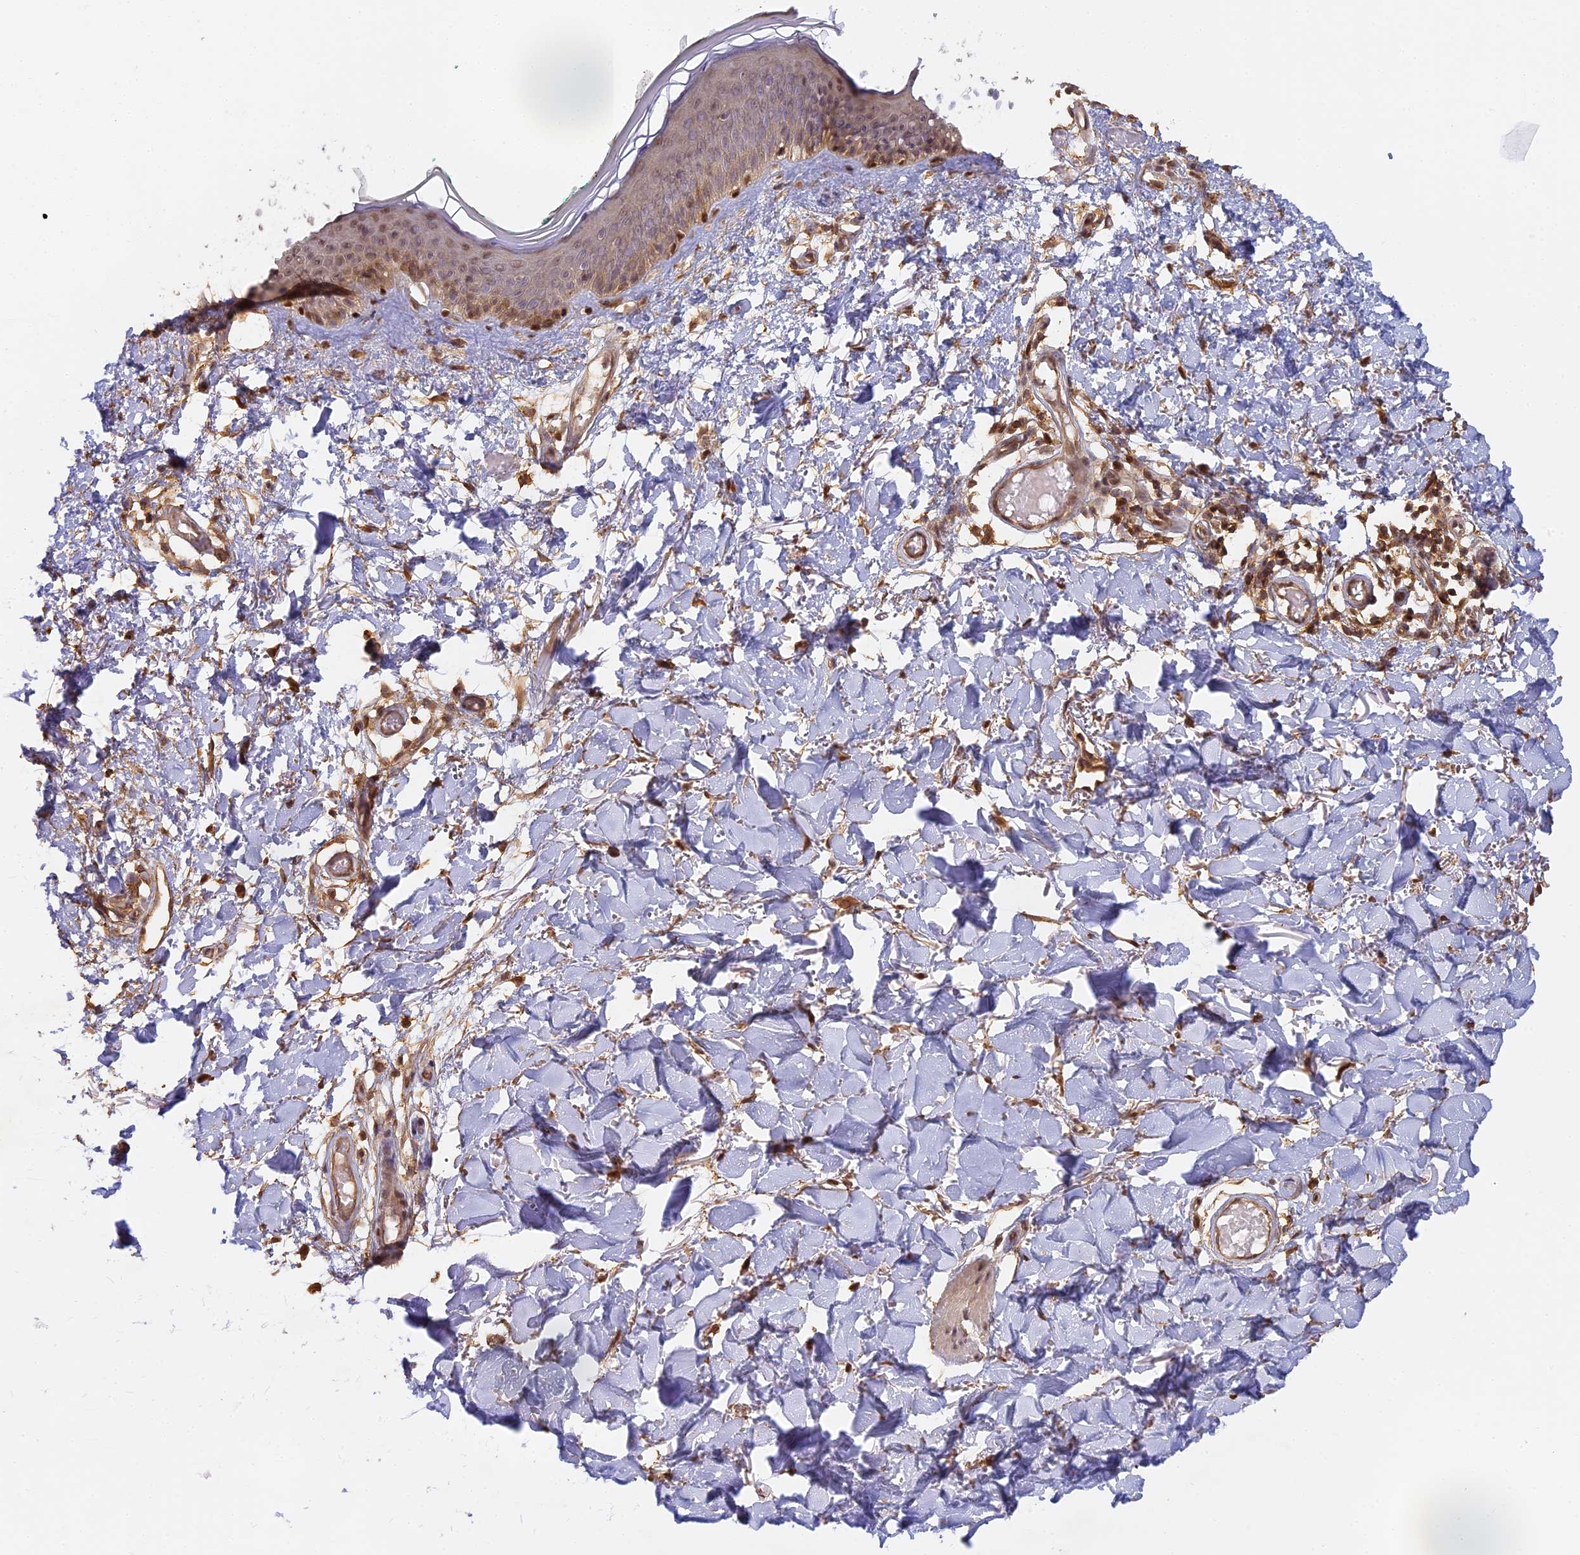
{"staining": {"intensity": "moderate", "quantity": ">75%", "location": "cytoplasmic/membranous,nuclear"}, "tissue": "skin", "cell_type": "Fibroblasts", "image_type": "normal", "snomed": [{"axis": "morphology", "description": "Normal tissue, NOS"}, {"axis": "topography", "description": "Skin"}], "caption": "High-magnification brightfield microscopy of unremarkable skin stained with DAB (3,3'-diaminobenzidine) (brown) and counterstained with hematoxylin (blue). fibroblasts exhibit moderate cytoplasmic/membranous,nuclear expression is identified in about>75% of cells.", "gene": "MYBL2", "patient": {"sex": "male", "age": 62}}